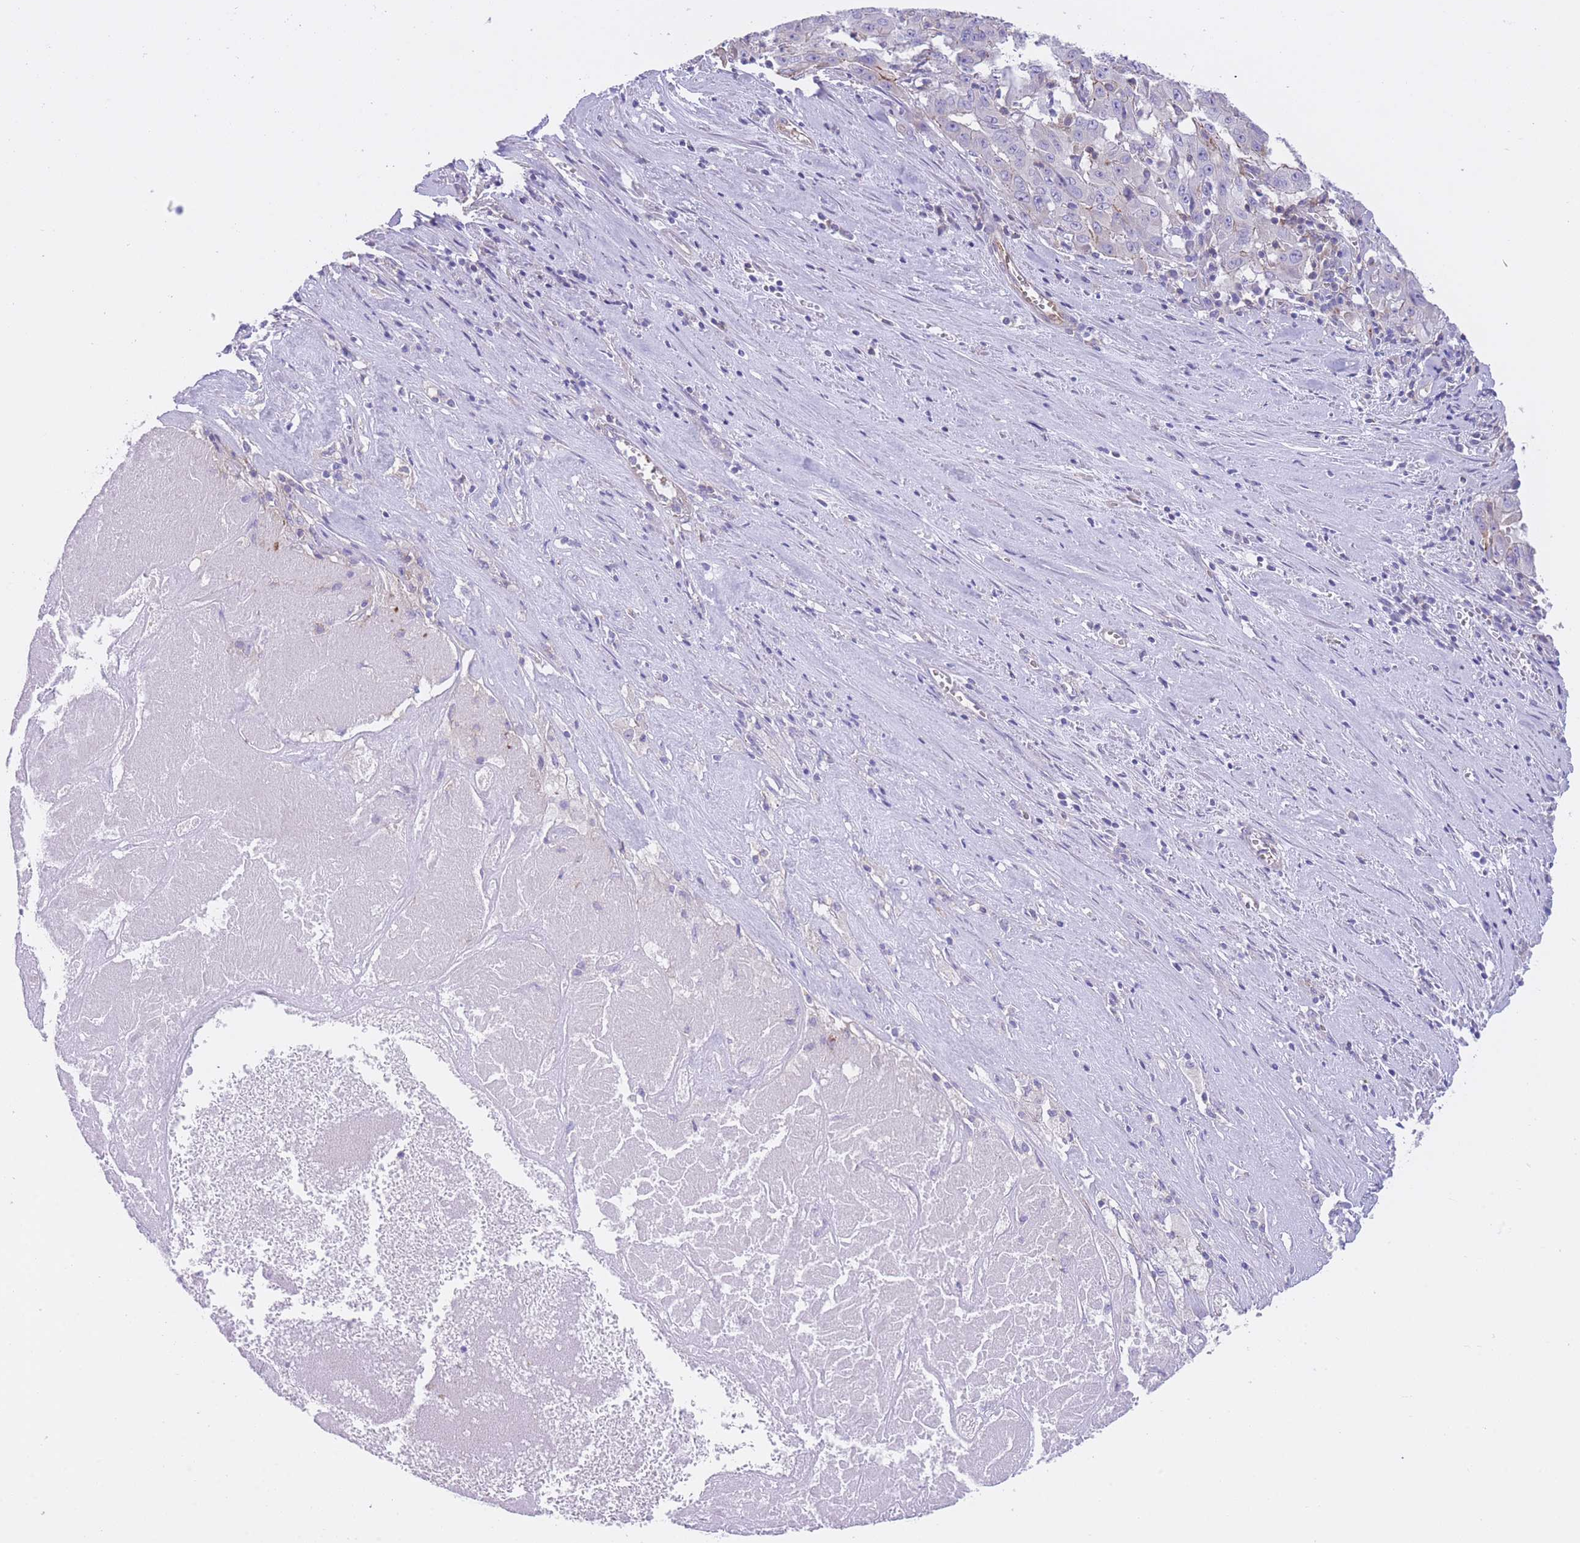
{"staining": {"intensity": "negative", "quantity": "none", "location": "none"}, "tissue": "pancreatic cancer", "cell_type": "Tumor cells", "image_type": "cancer", "snomed": [{"axis": "morphology", "description": "Adenocarcinoma, NOS"}, {"axis": "topography", "description": "Pancreas"}], "caption": "This is an immunohistochemistry image of human adenocarcinoma (pancreatic). There is no expression in tumor cells.", "gene": "LDB3", "patient": {"sex": "male", "age": 63}}